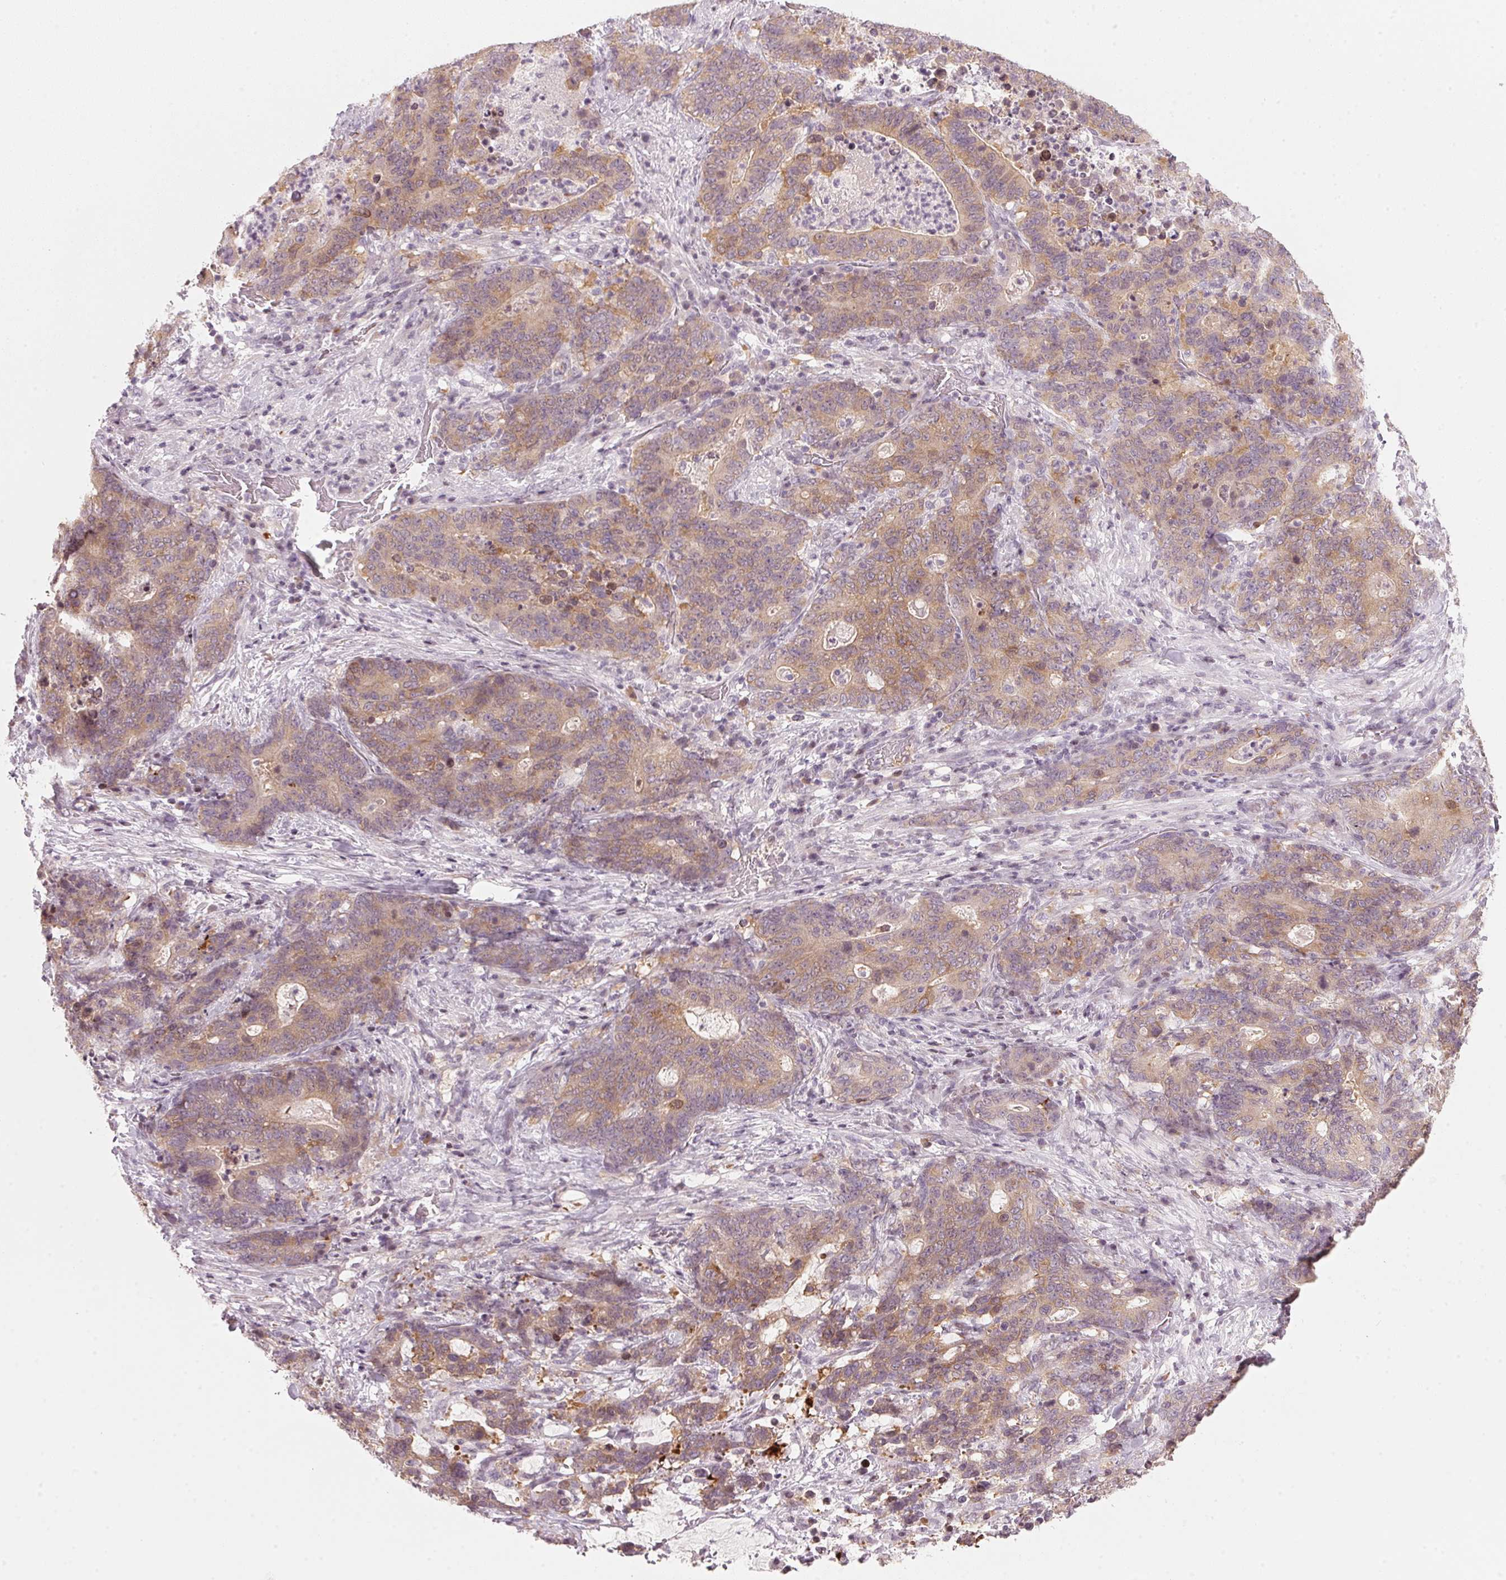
{"staining": {"intensity": "weak", "quantity": ">75%", "location": "cytoplasmic/membranous"}, "tissue": "stomach cancer", "cell_type": "Tumor cells", "image_type": "cancer", "snomed": [{"axis": "morphology", "description": "Normal tissue, NOS"}, {"axis": "morphology", "description": "Adenocarcinoma, NOS"}, {"axis": "topography", "description": "Stomach"}], "caption": "Immunohistochemical staining of human stomach cancer (adenocarcinoma) shows weak cytoplasmic/membranous protein expression in about >75% of tumor cells.", "gene": "SFRP4", "patient": {"sex": "female", "age": 64}}